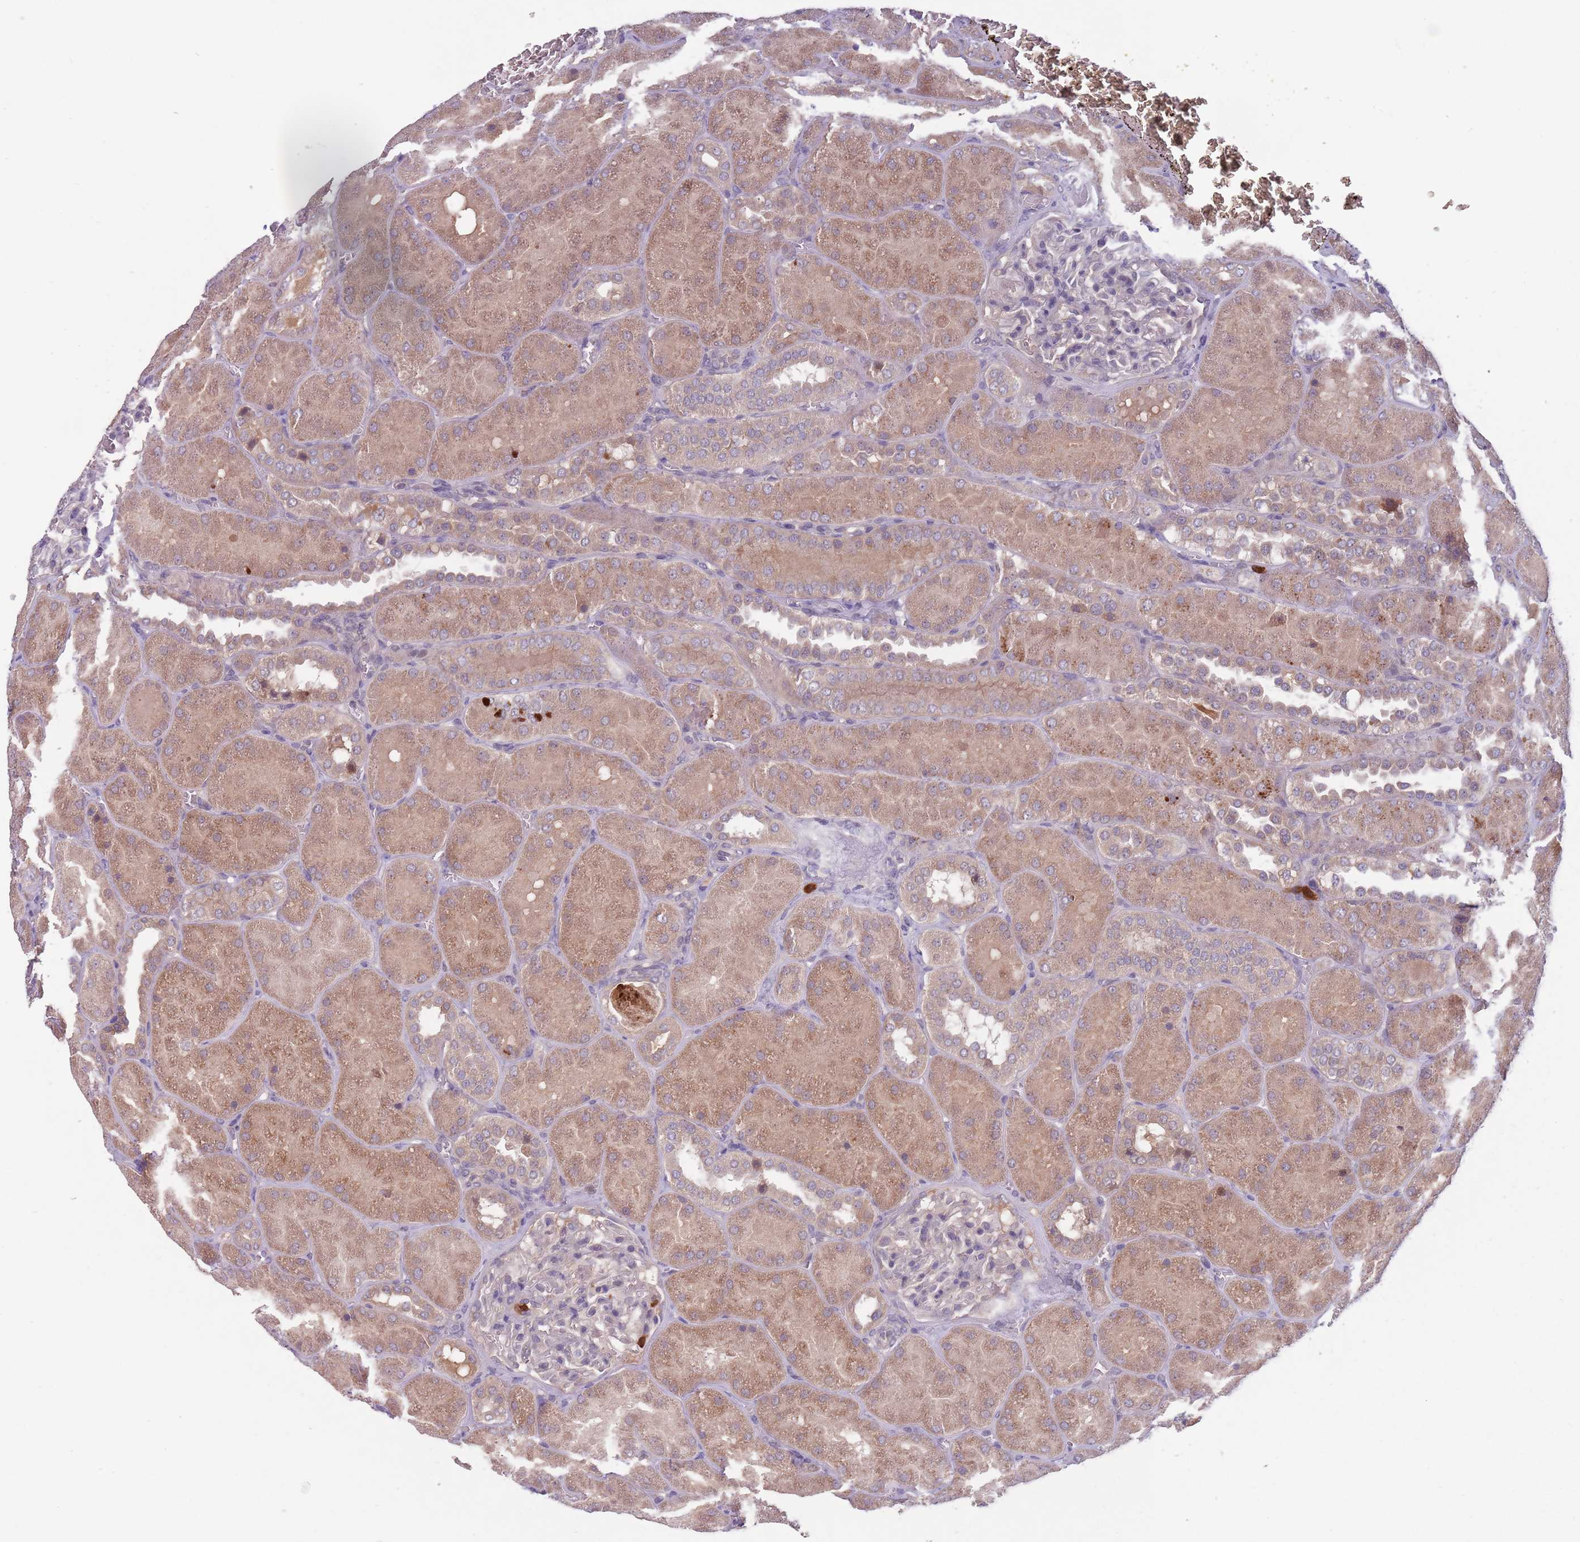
{"staining": {"intensity": "negative", "quantity": "none", "location": "none"}, "tissue": "kidney", "cell_type": "Cells in glomeruli", "image_type": "normal", "snomed": [{"axis": "morphology", "description": "Normal tissue, NOS"}, {"axis": "topography", "description": "Kidney"}], "caption": "IHC histopathology image of normal human kidney stained for a protein (brown), which exhibits no staining in cells in glomeruli. (DAB immunohistochemistry, high magnification).", "gene": "TYW1B", "patient": {"sex": "male", "age": 28}}